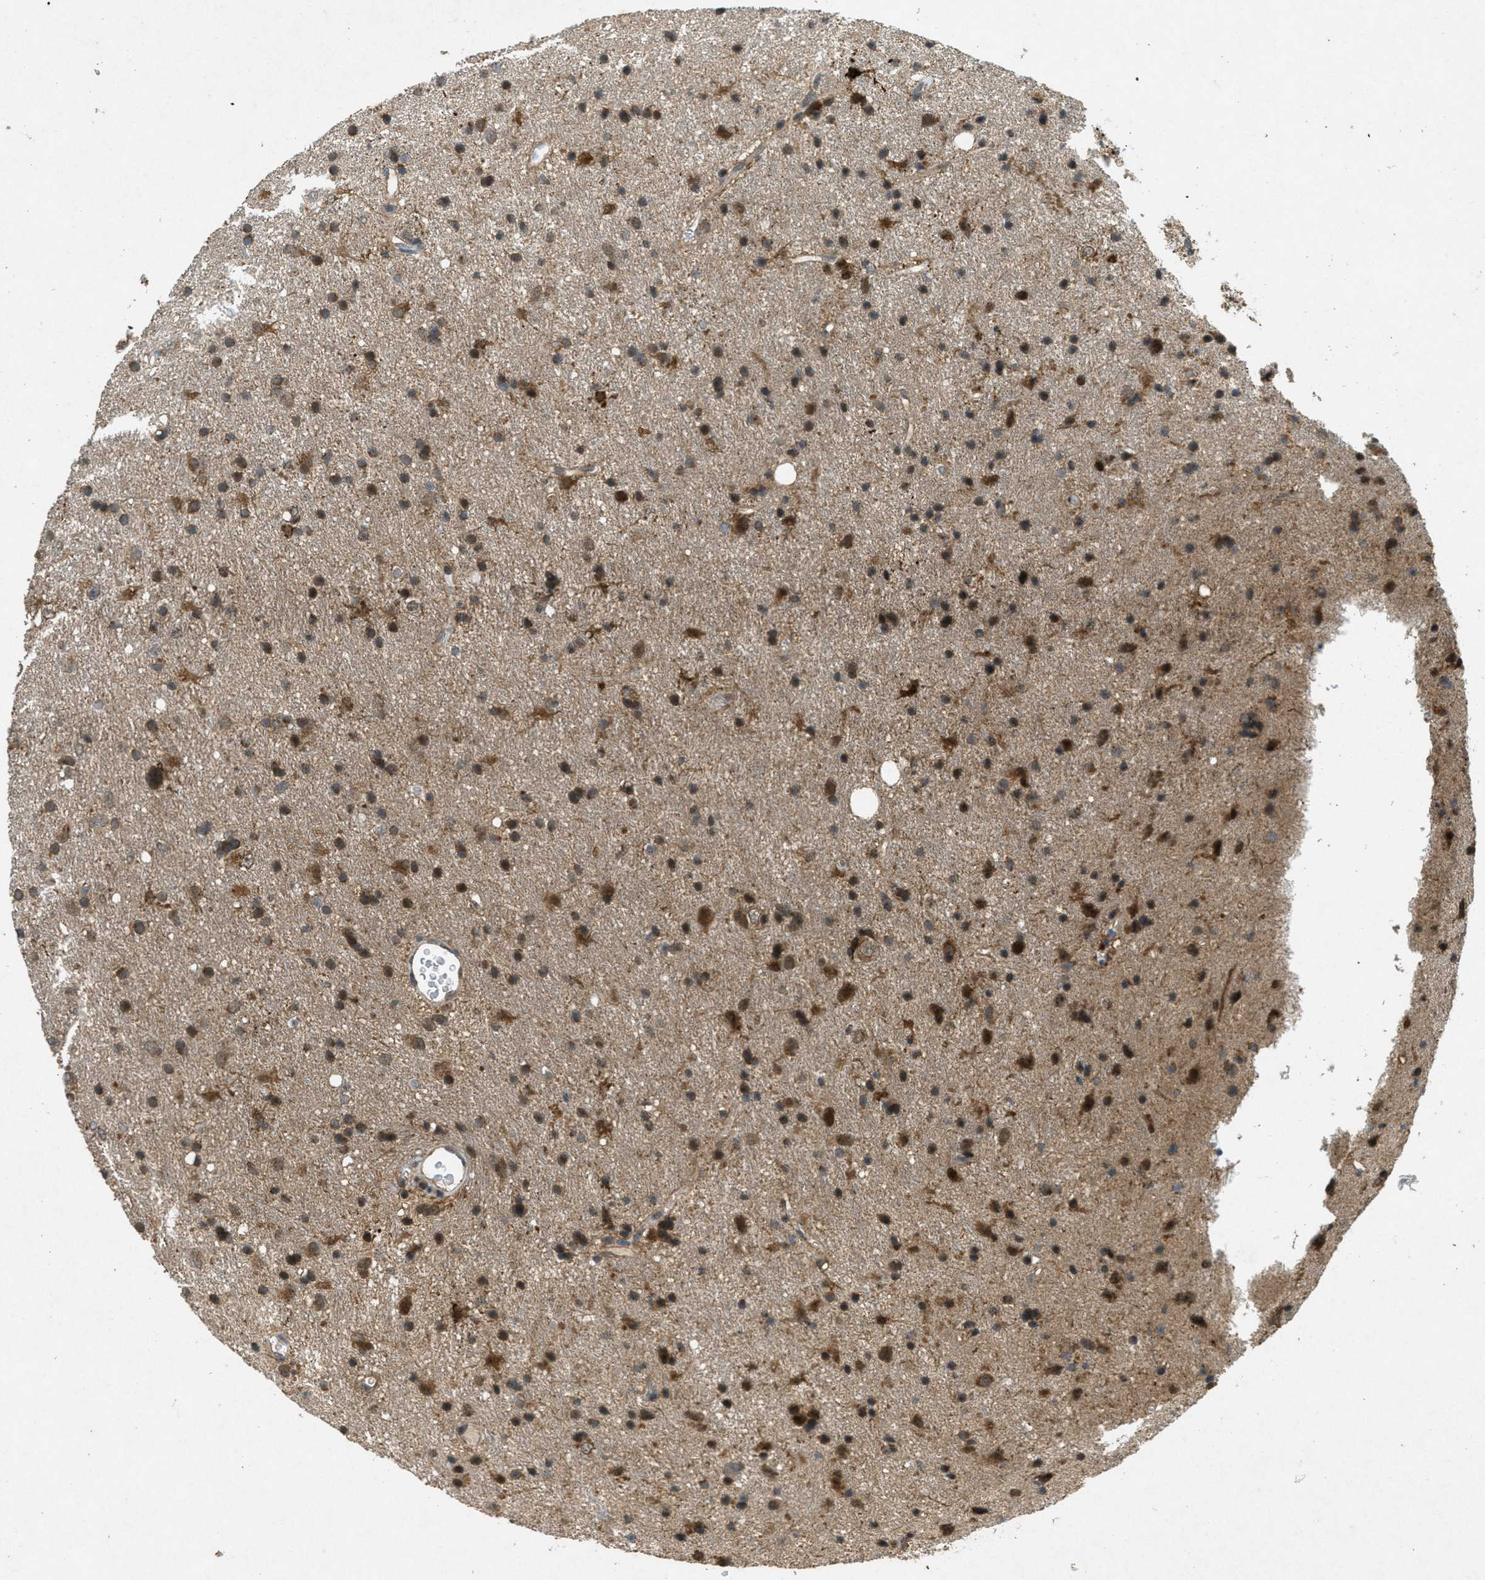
{"staining": {"intensity": "strong", "quantity": ">75%", "location": "cytoplasmic/membranous,nuclear"}, "tissue": "glioma", "cell_type": "Tumor cells", "image_type": "cancer", "snomed": [{"axis": "morphology", "description": "Glioma, malignant, Low grade"}, {"axis": "topography", "description": "Brain"}], "caption": "DAB immunohistochemical staining of malignant low-grade glioma reveals strong cytoplasmic/membranous and nuclear protein positivity in approximately >75% of tumor cells. The protein is shown in brown color, while the nuclei are stained blue.", "gene": "PPP1R15A", "patient": {"sex": "male", "age": 77}}